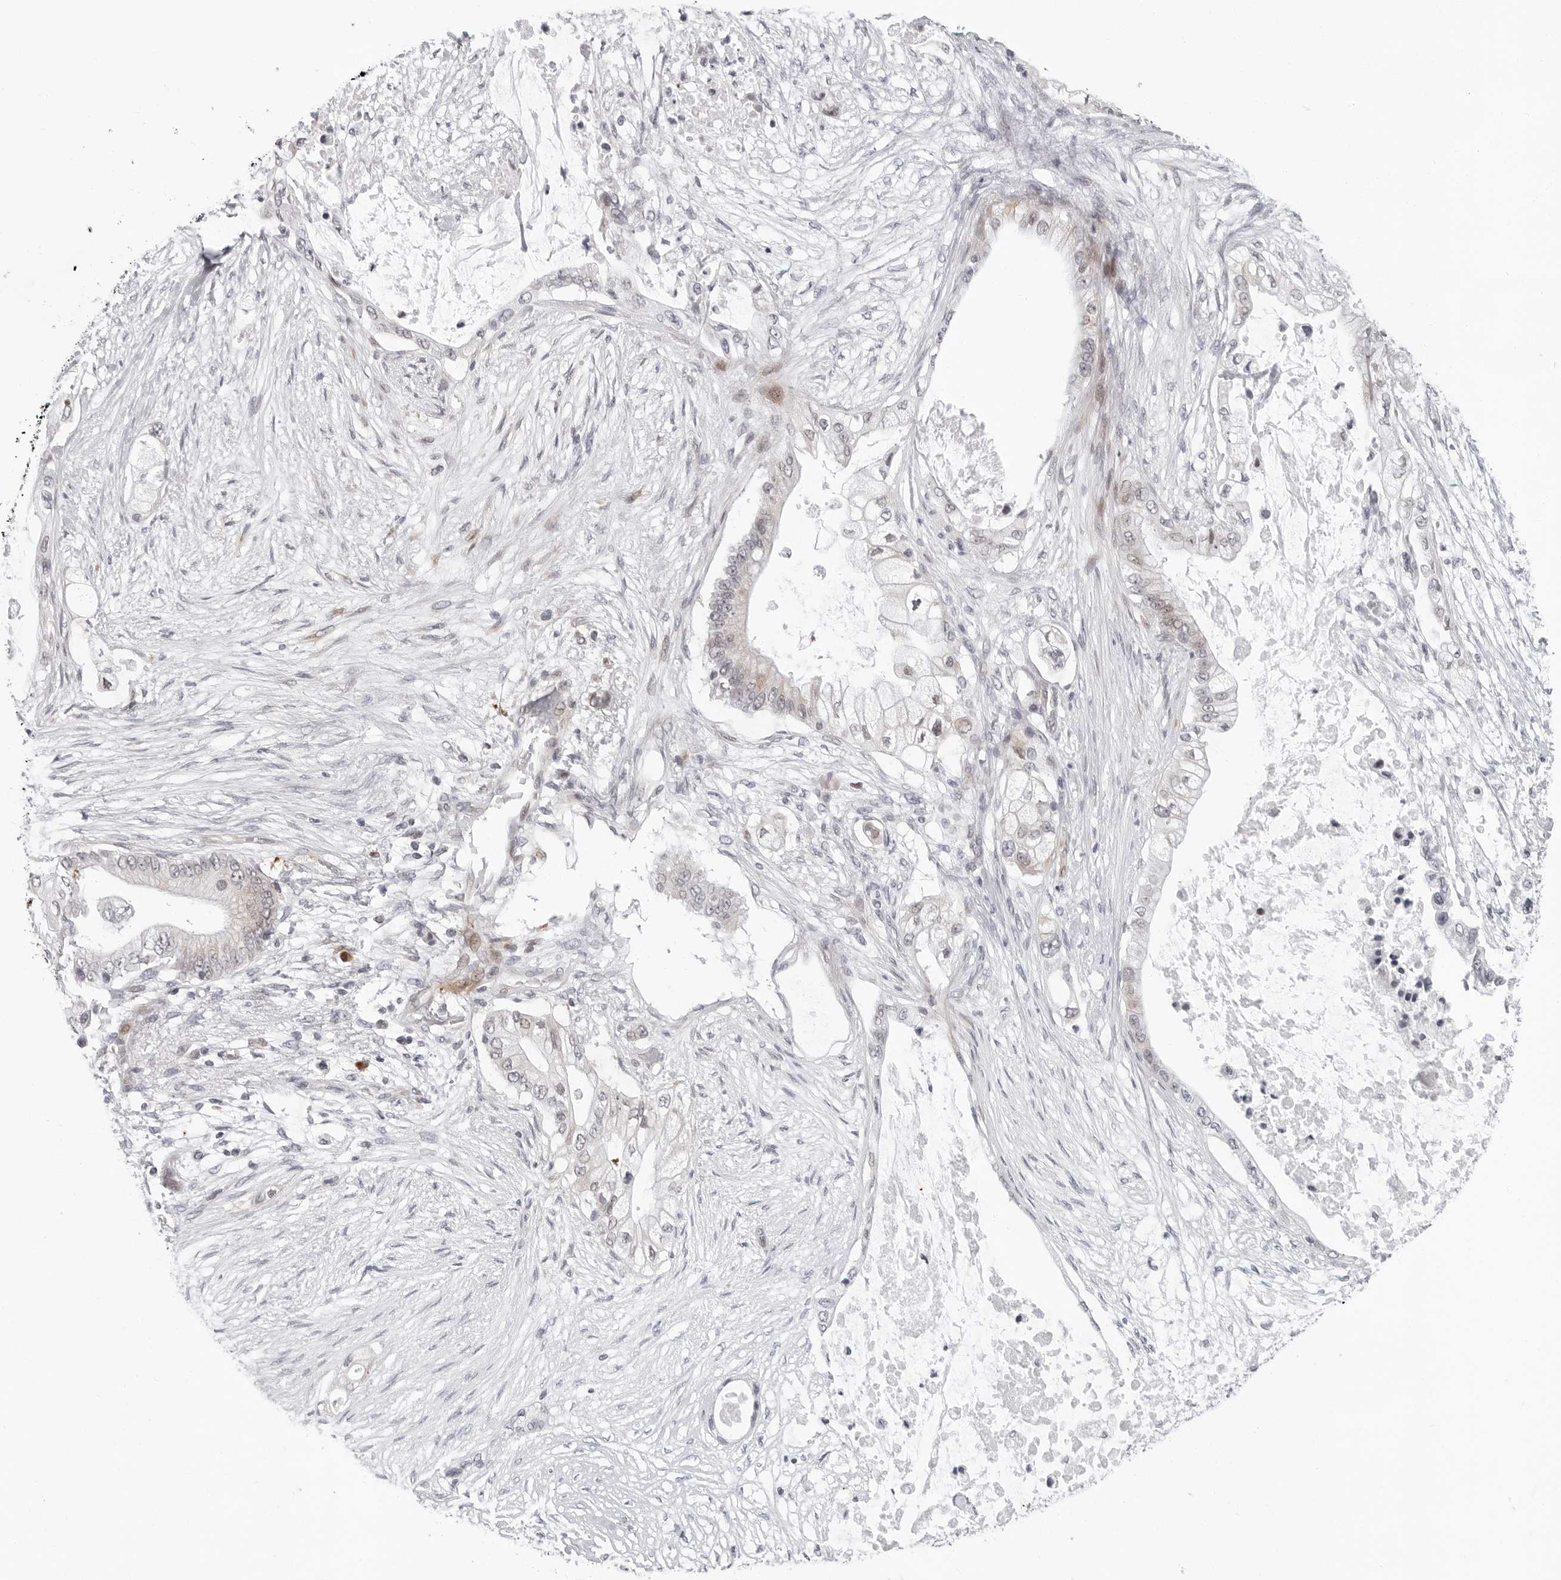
{"staining": {"intensity": "negative", "quantity": "none", "location": "none"}, "tissue": "pancreatic cancer", "cell_type": "Tumor cells", "image_type": "cancer", "snomed": [{"axis": "morphology", "description": "Adenocarcinoma, NOS"}, {"axis": "topography", "description": "Pancreas"}], "caption": "Immunohistochemistry (IHC) photomicrograph of human adenocarcinoma (pancreatic) stained for a protein (brown), which displays no positivity in tumor cells.", "gene": "PIP4K2C", "patient": {"sex": "male", "age": 53}}